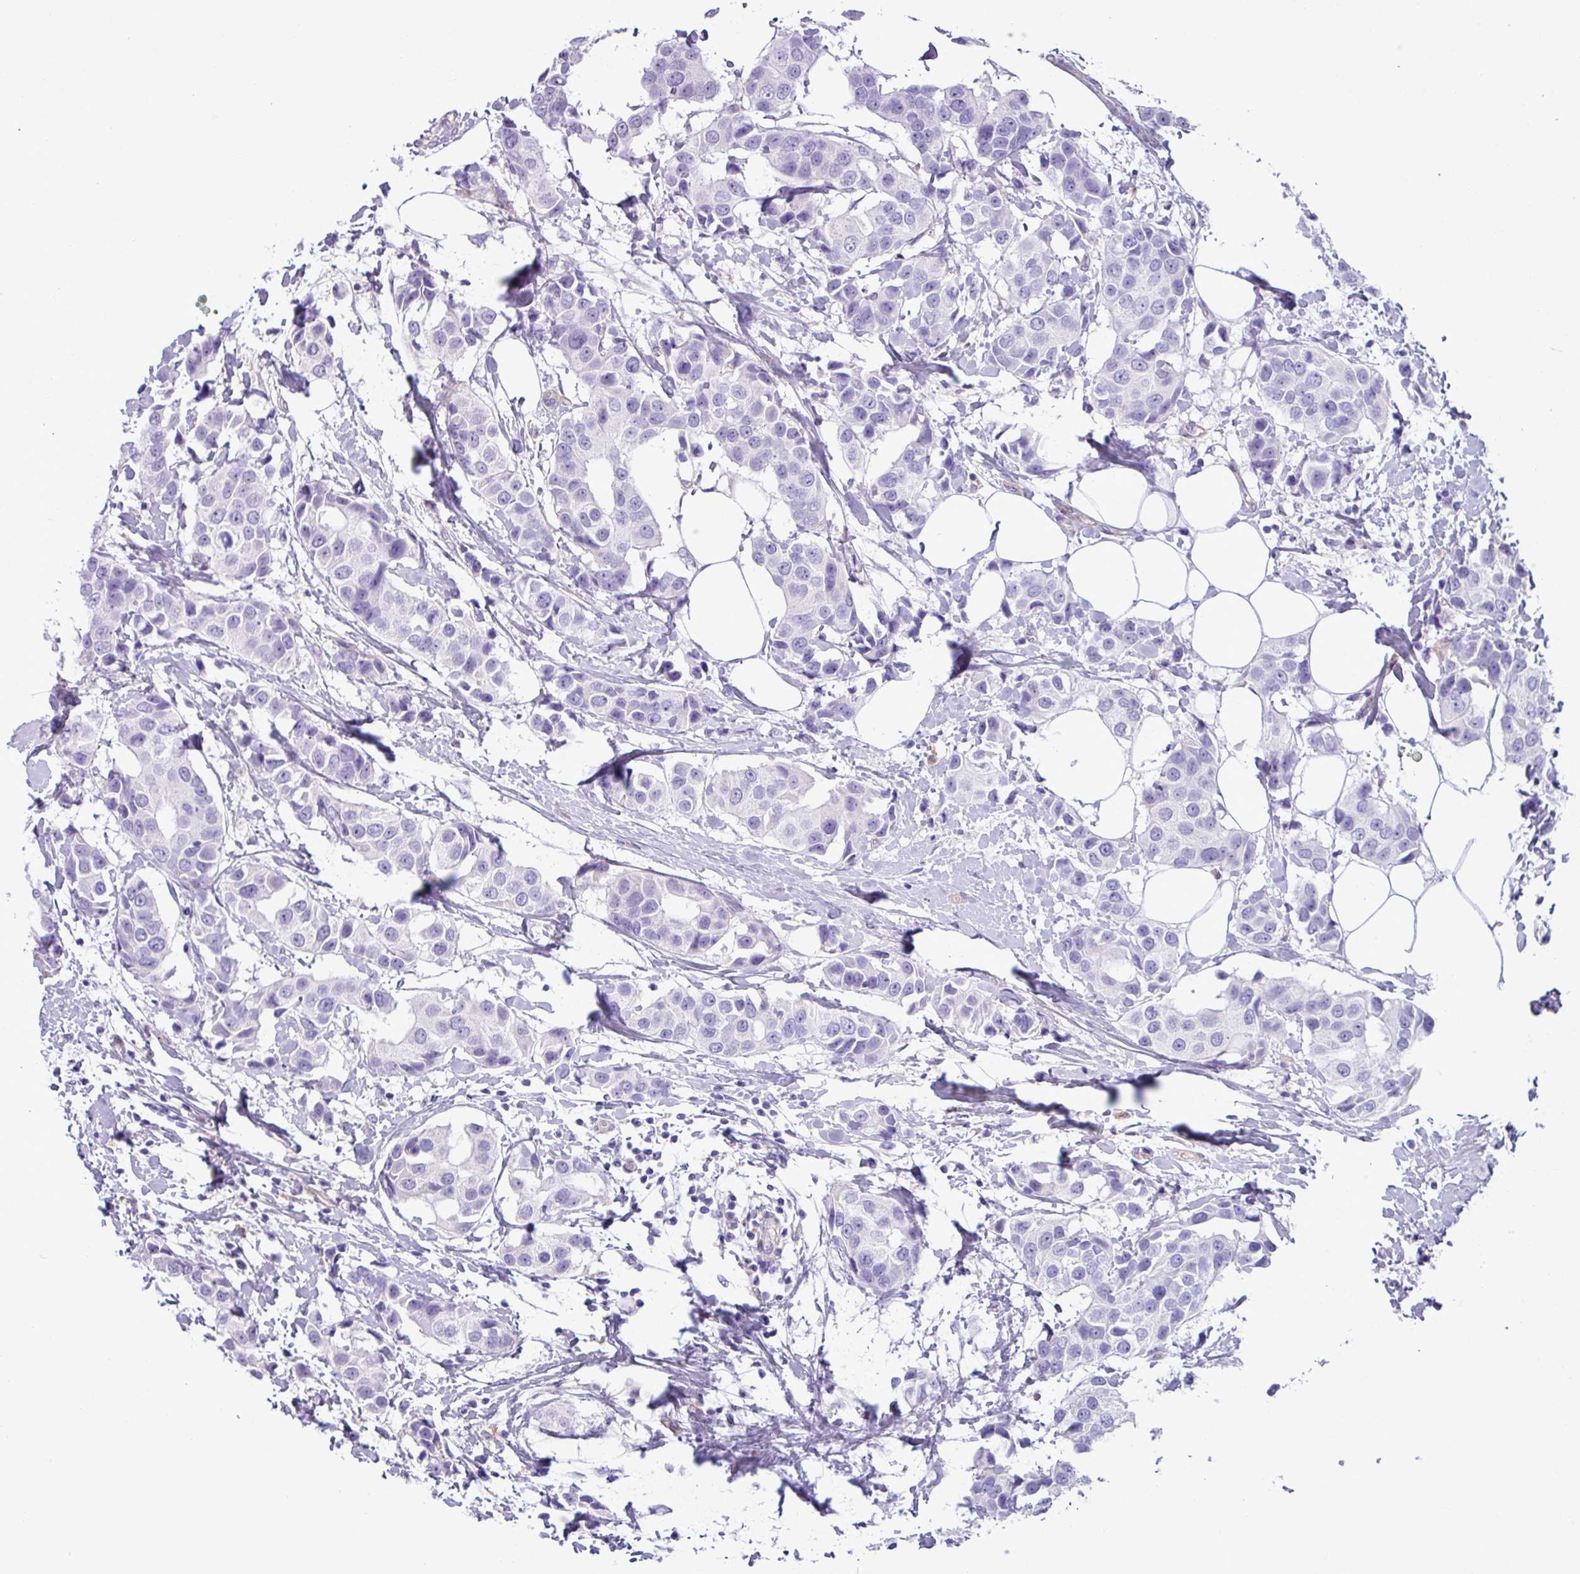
{"staining": {"intensity": "negative", "quantity": "none", "location": "none"}, "tissue": "breast cancer", "cell_type": "Tumor cells", "image_type": "cancer", "snomed": [{"axis": "morphology", "description": "Normal tissue, NOS"}, {"axis": "morphology", "description": "Duct carcinoma"}, {"axis": "topography", "description": "Breast"}], "caption": "A photomicrograph of breast intraductal carcinoma stained for a protein shows no brown staining in tumor cells.", "gene": "KIRREL3", "patient": {"sex": "female", "age": 39}}